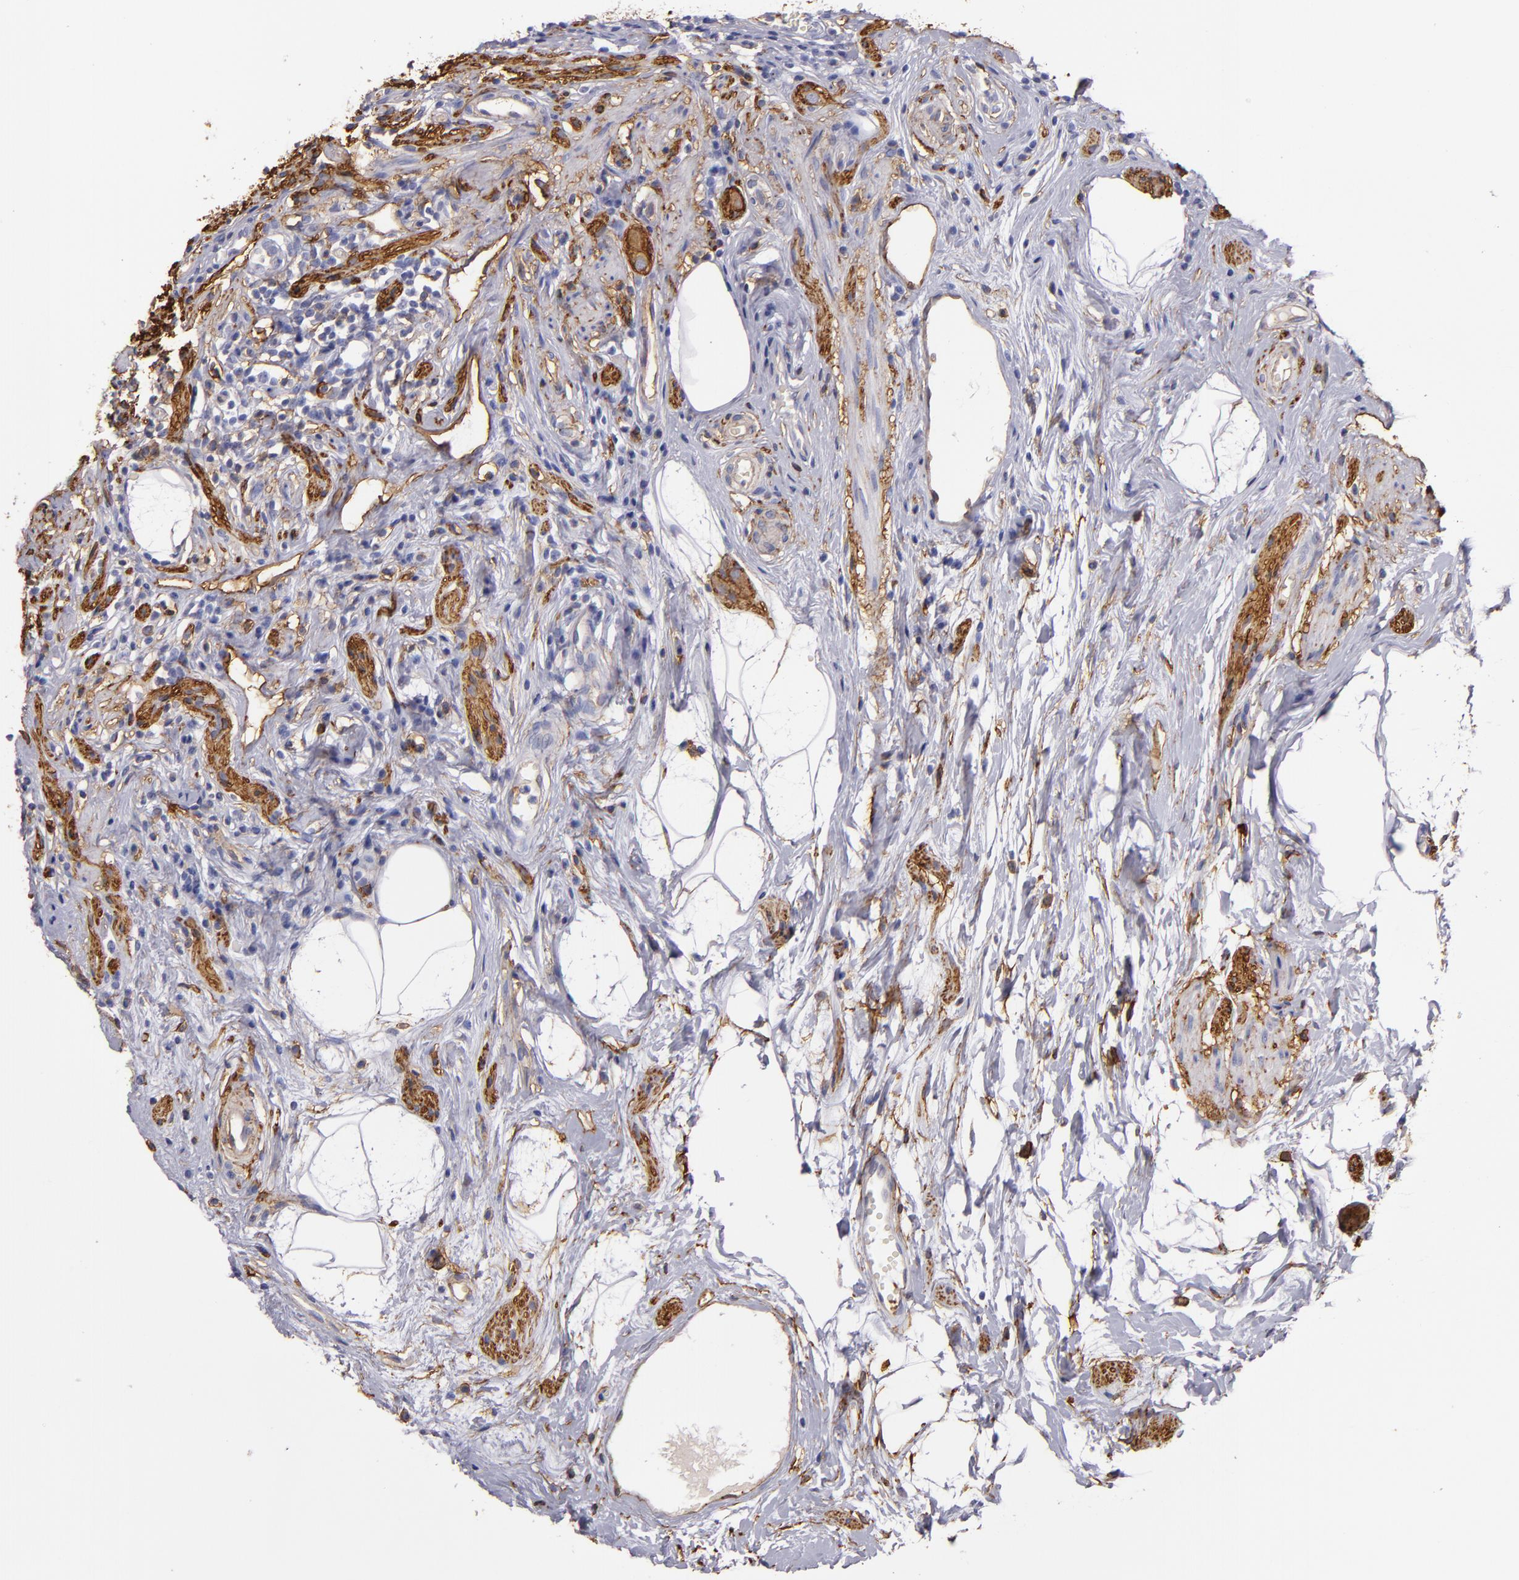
{"staining": {"intensity": "moderate", "quantity": ">75%", "location": "cytoplasmic/membranous"}, "tissue": "appendix", "cell_type": "Glandular cells", "image_type": "normal", "snomed": [{"axis": "morphology", "description": "Normal tissue, NOS"}, {"axis": "topography", "description": "Appendix"}], "caption": "Immunohistochemistry of benign human appendix demonstrates medium levels of moderate cytoplasmic/membranous staining in approximately >75% of glandular cells.", "gene": "CD9", "patient": {"sex": "male", "age": 38}}